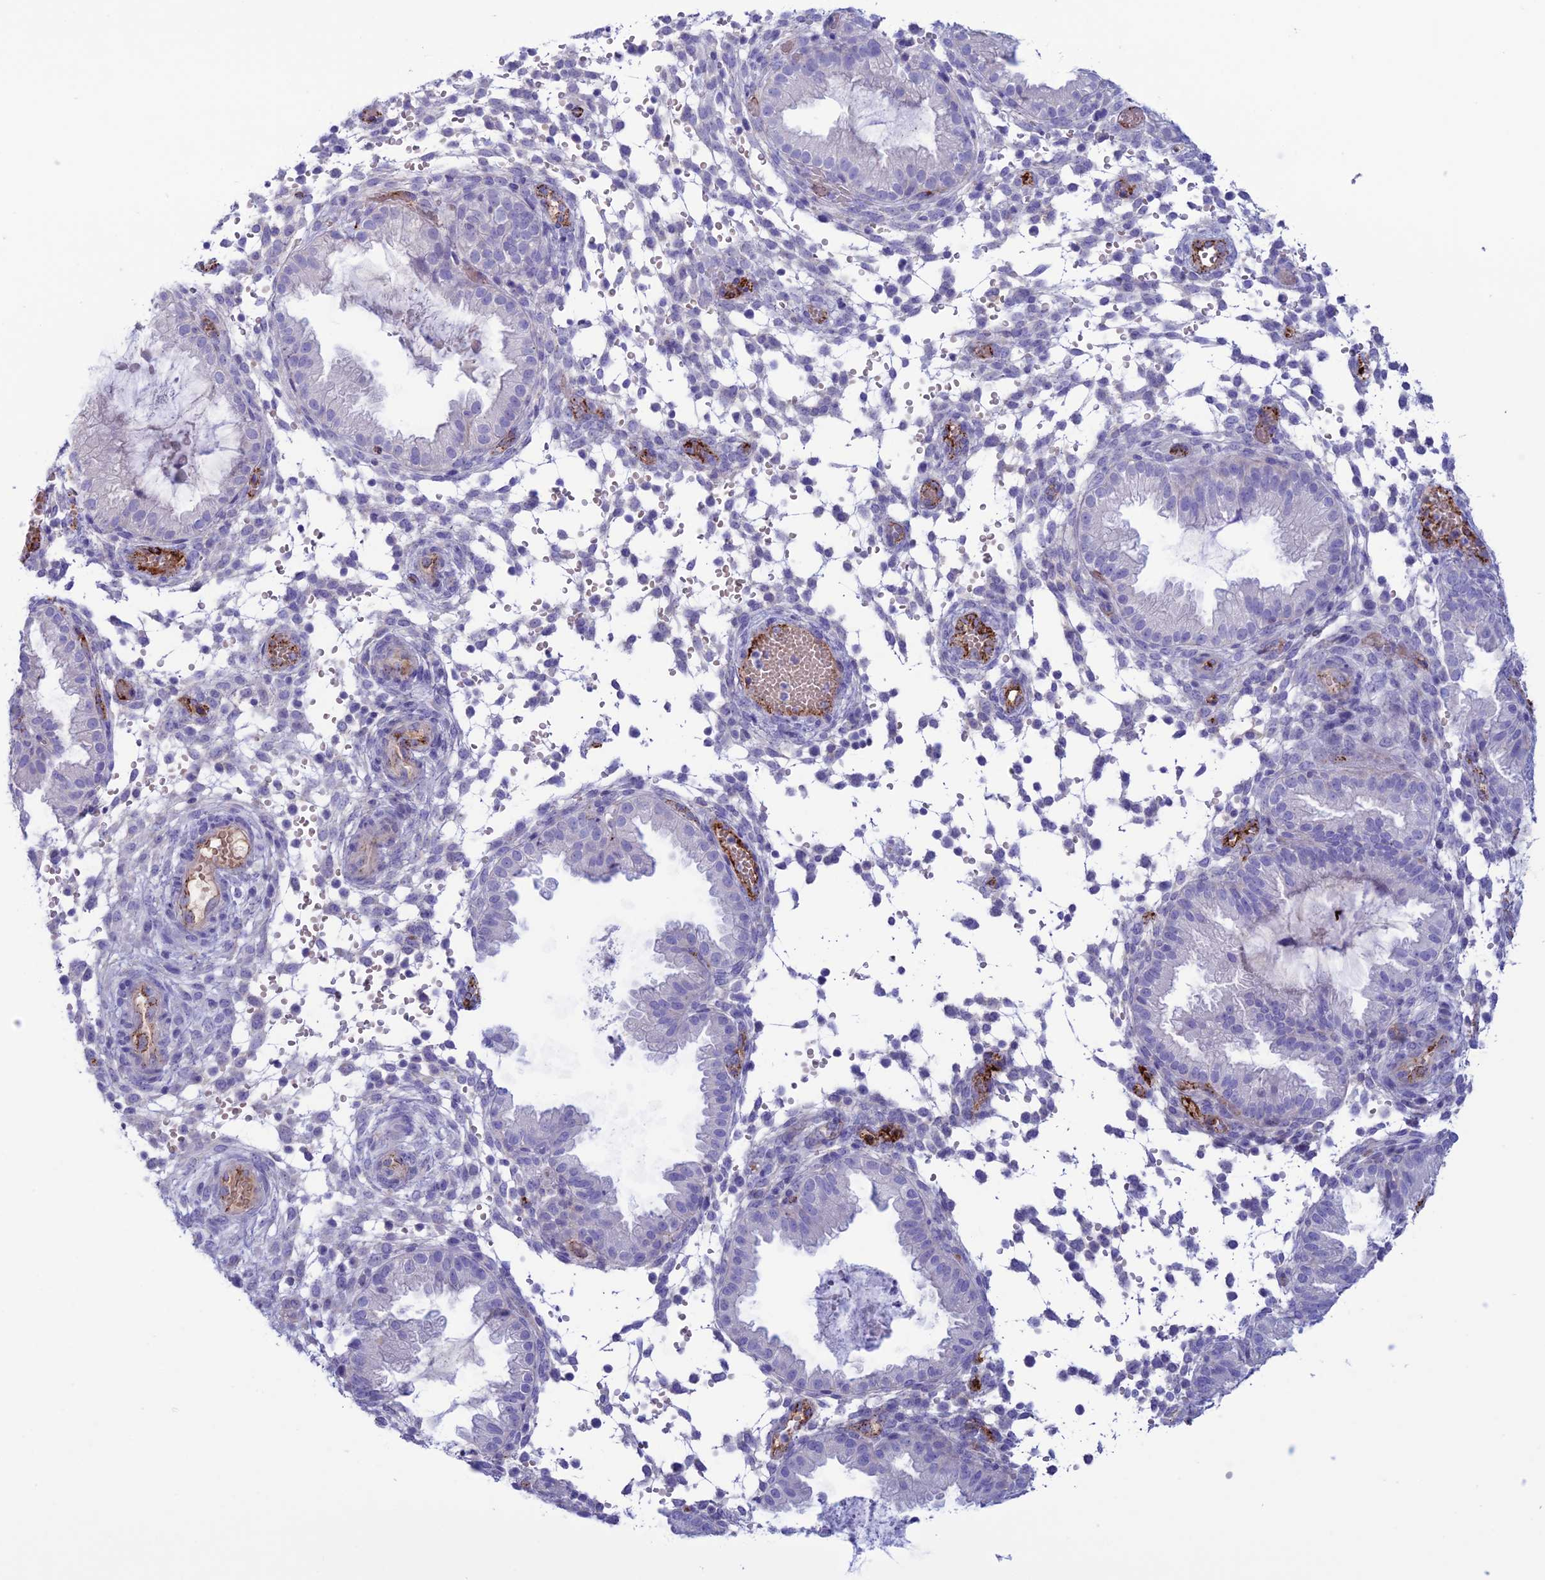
{"staining": {"intensity": "negative", "quantity": "none", "location": "none"}, "tissue": "endometrium", "cell_type": "Cells in endometrial stroma", "image_type": "normal", "snomed": [{"axis": "morphology", "description": "Normal tissue, NOS"}, {"axis": "topography", "description": "Endometrium"}], "caption": "DAB (3,3'-diaminobenzidine) immunohistochemical staining of unremarkable human endometrium reveals no significant expression in cells in endometrial stroma. (Immunohistochemistry, brightfield microscopy, high magnification).", "gene": "CDC42EP5", "patient": {"sex": "female", "age": 33}}